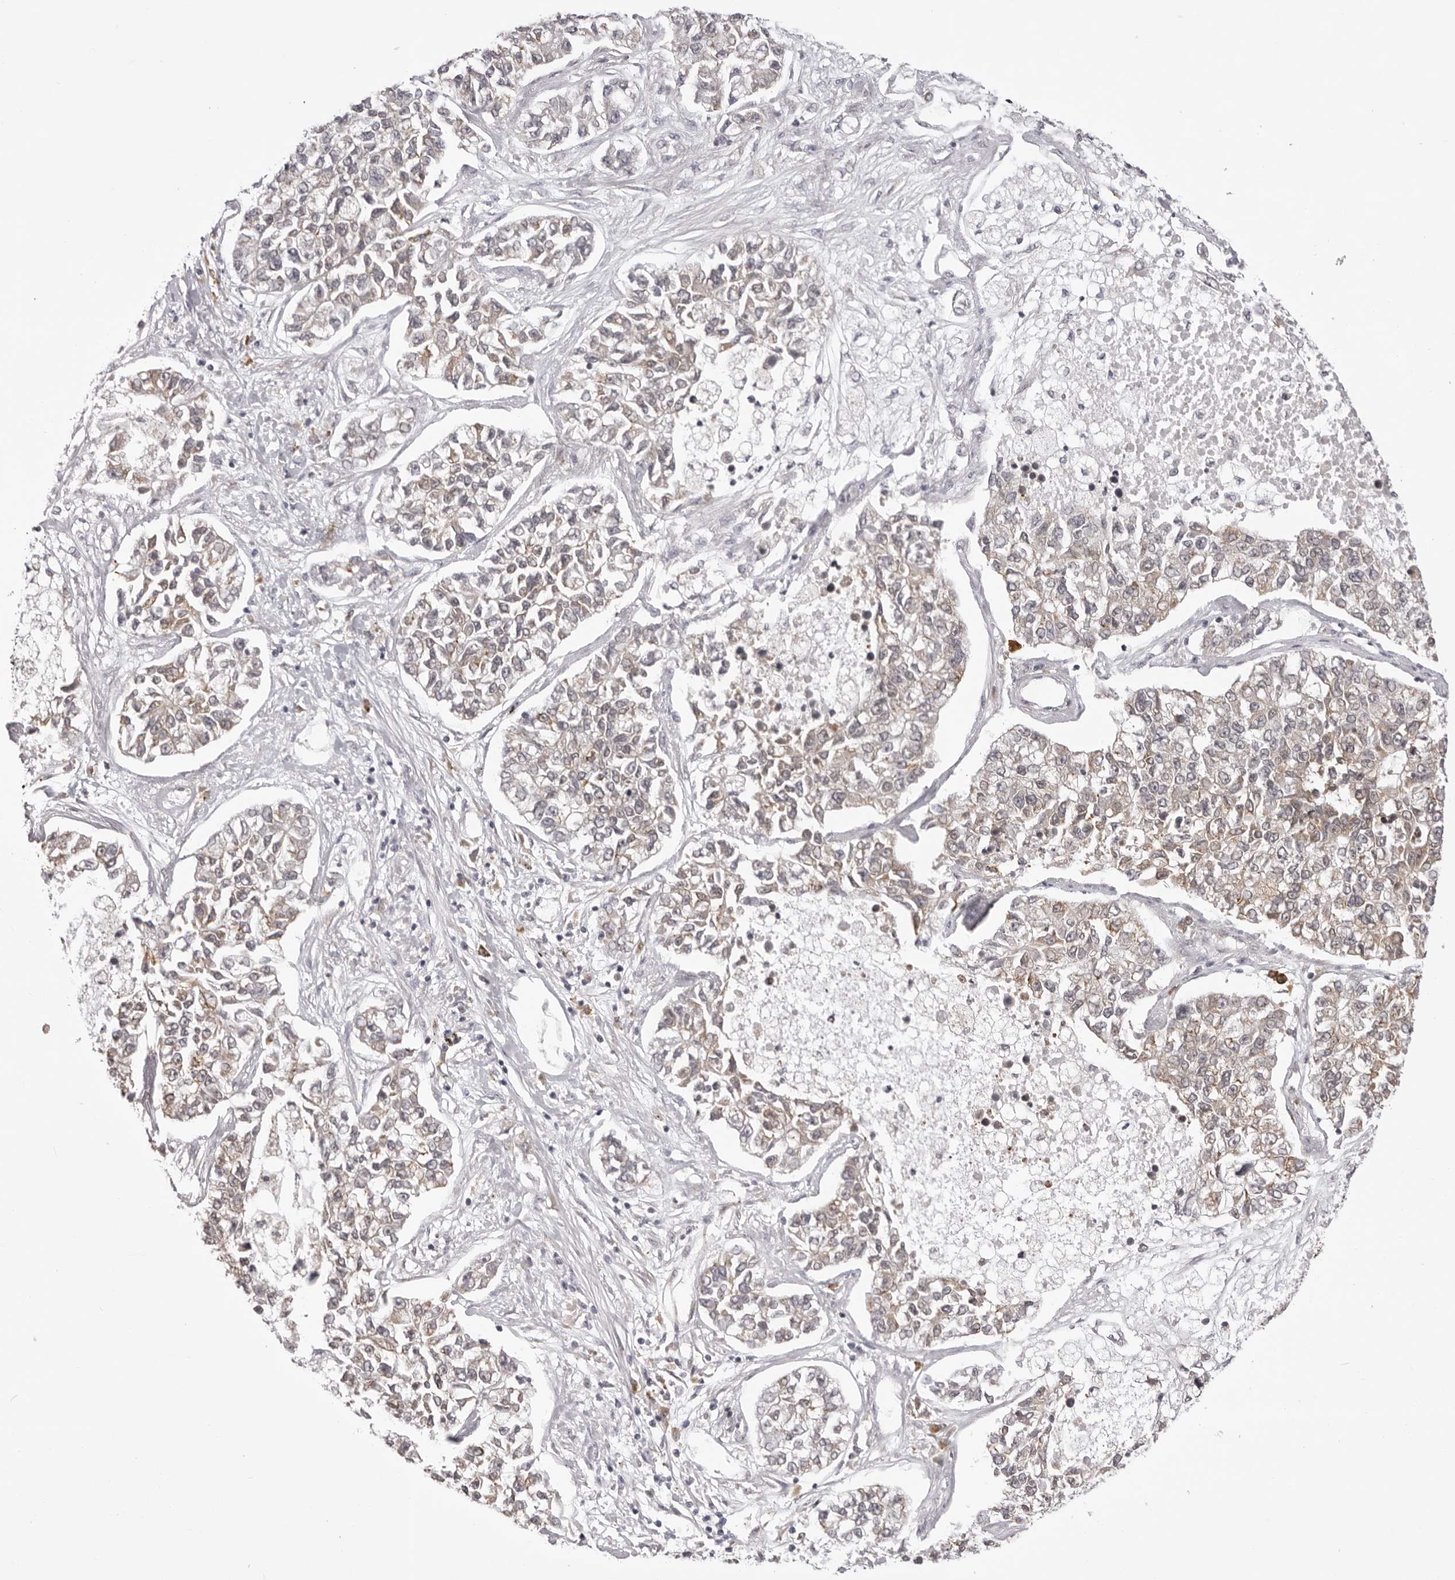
{"staining": {"intensity": "weak", "quantity": "<25%", "location": "cytoplasmic/membranous"}, "tissue": "lung cancer", "cell_type": "Tumor cells", "image_type": "cancer", "snomed": [{"axis": "morphology", "description": "Adenocarcinoma, NOS"}, {"axis": "topography", "description": "Lung"}], "caption": "Adenocarcinoma (lung) was stained to show a protein in brown. There is no significant positivity in tumor cells. (Immunohistochemistry (ihc), brightfield microscopy, high magnification).", "gene": "ZC3H11A", "patient": {"sex": "male", "age": 49}}